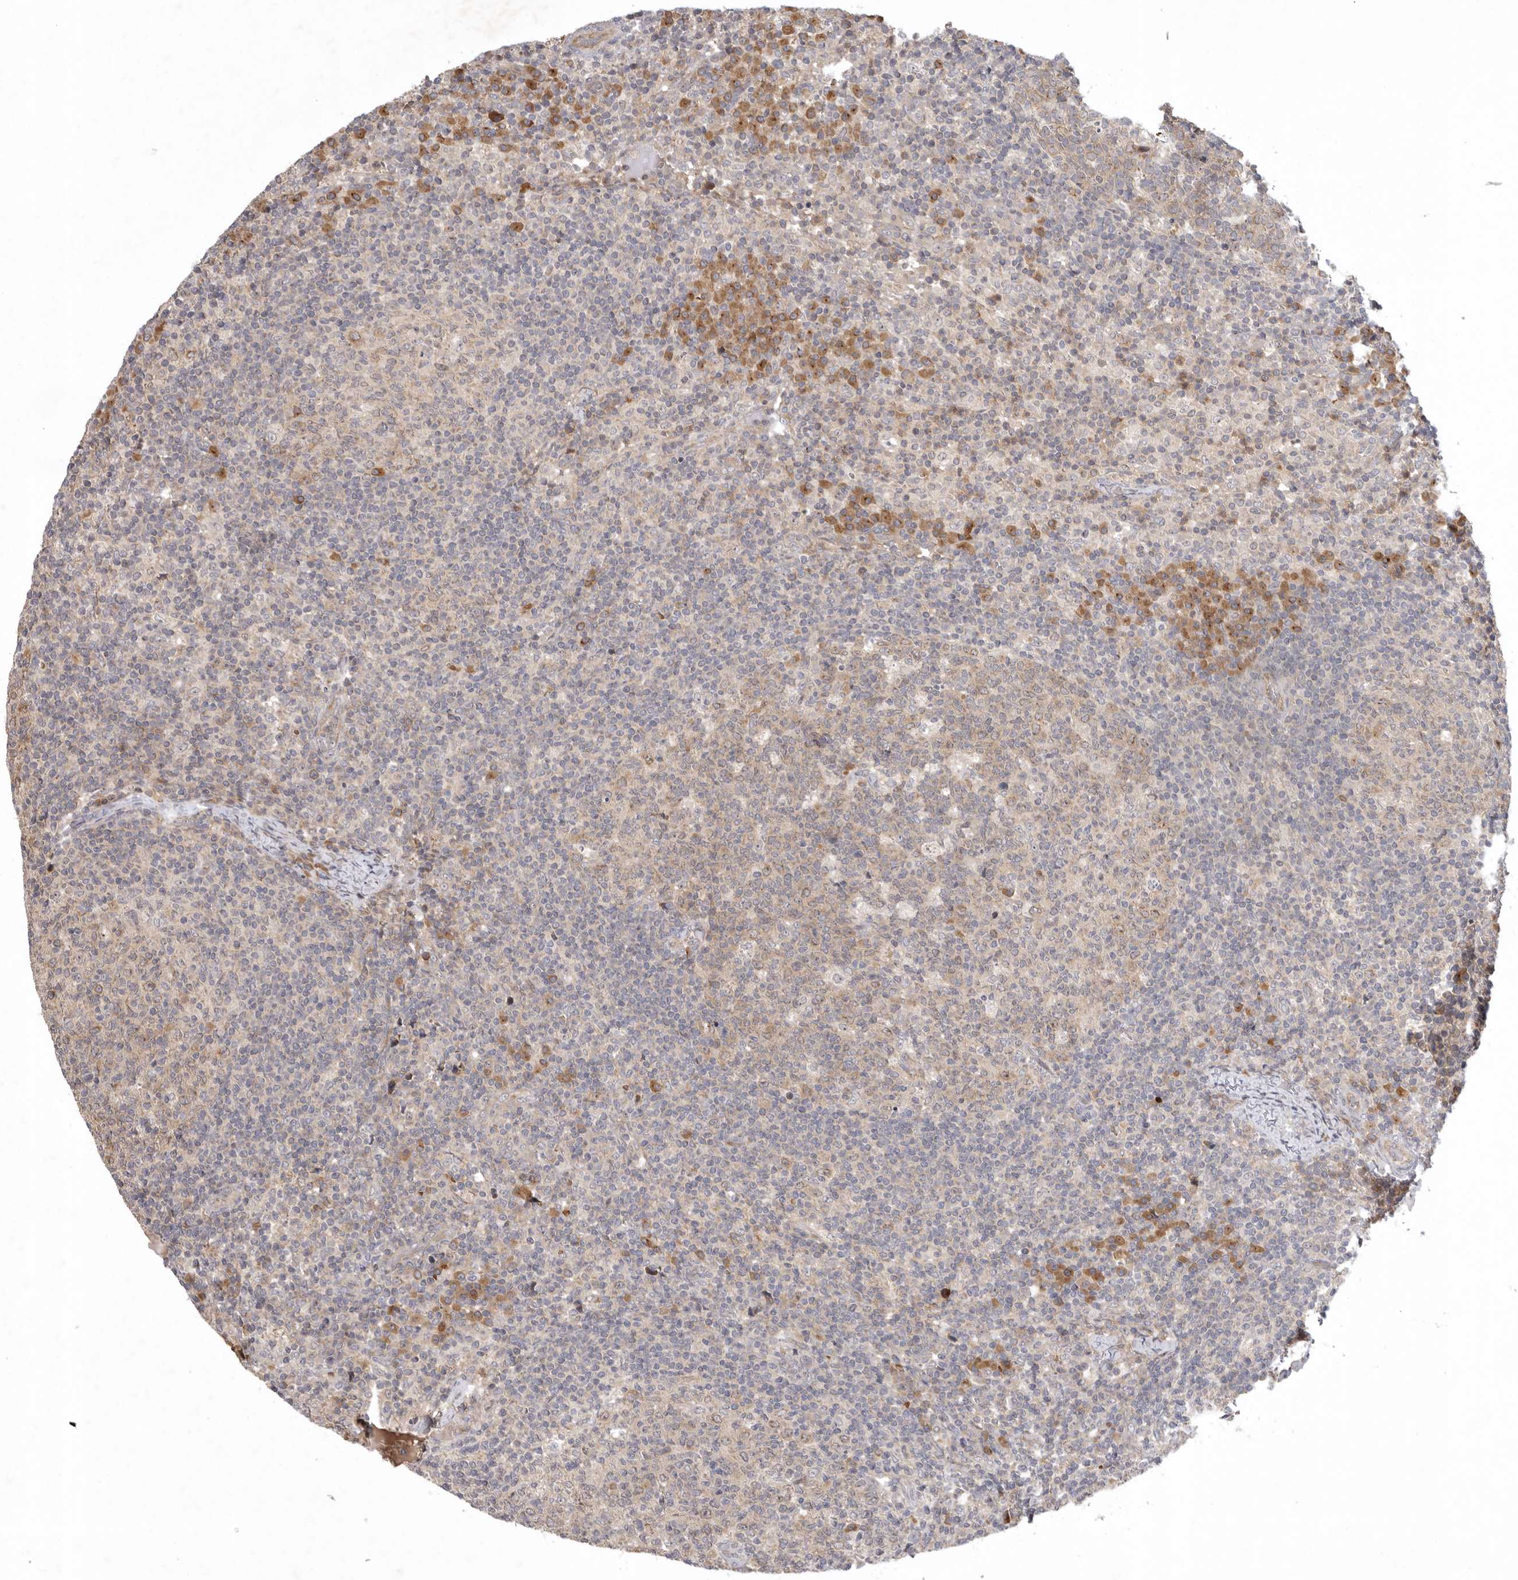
{"staining": {"intensity": "weak", "quantity": "25%-75%", "location": "cytoplasmic/membranous"}, "tissue": "lymph node", "cell_type": "Germinal center cells", "image_type": "normal", "snomed": [{"axis": "morphology", "description": "Normal tissue, NOS"}, {"axis": "morphology", "description": "Inflammation, NOS"}, {"axis": "topography", "description": "Lymph node"}], "caption": "Protein expression analysis of normal lymph node exhibits weak cytoplasmic/membranous expression in approximately 25%-75% of germinal center cells.", "gene": "KIF2B", "patient": {"sex": "male", "age": 55}}